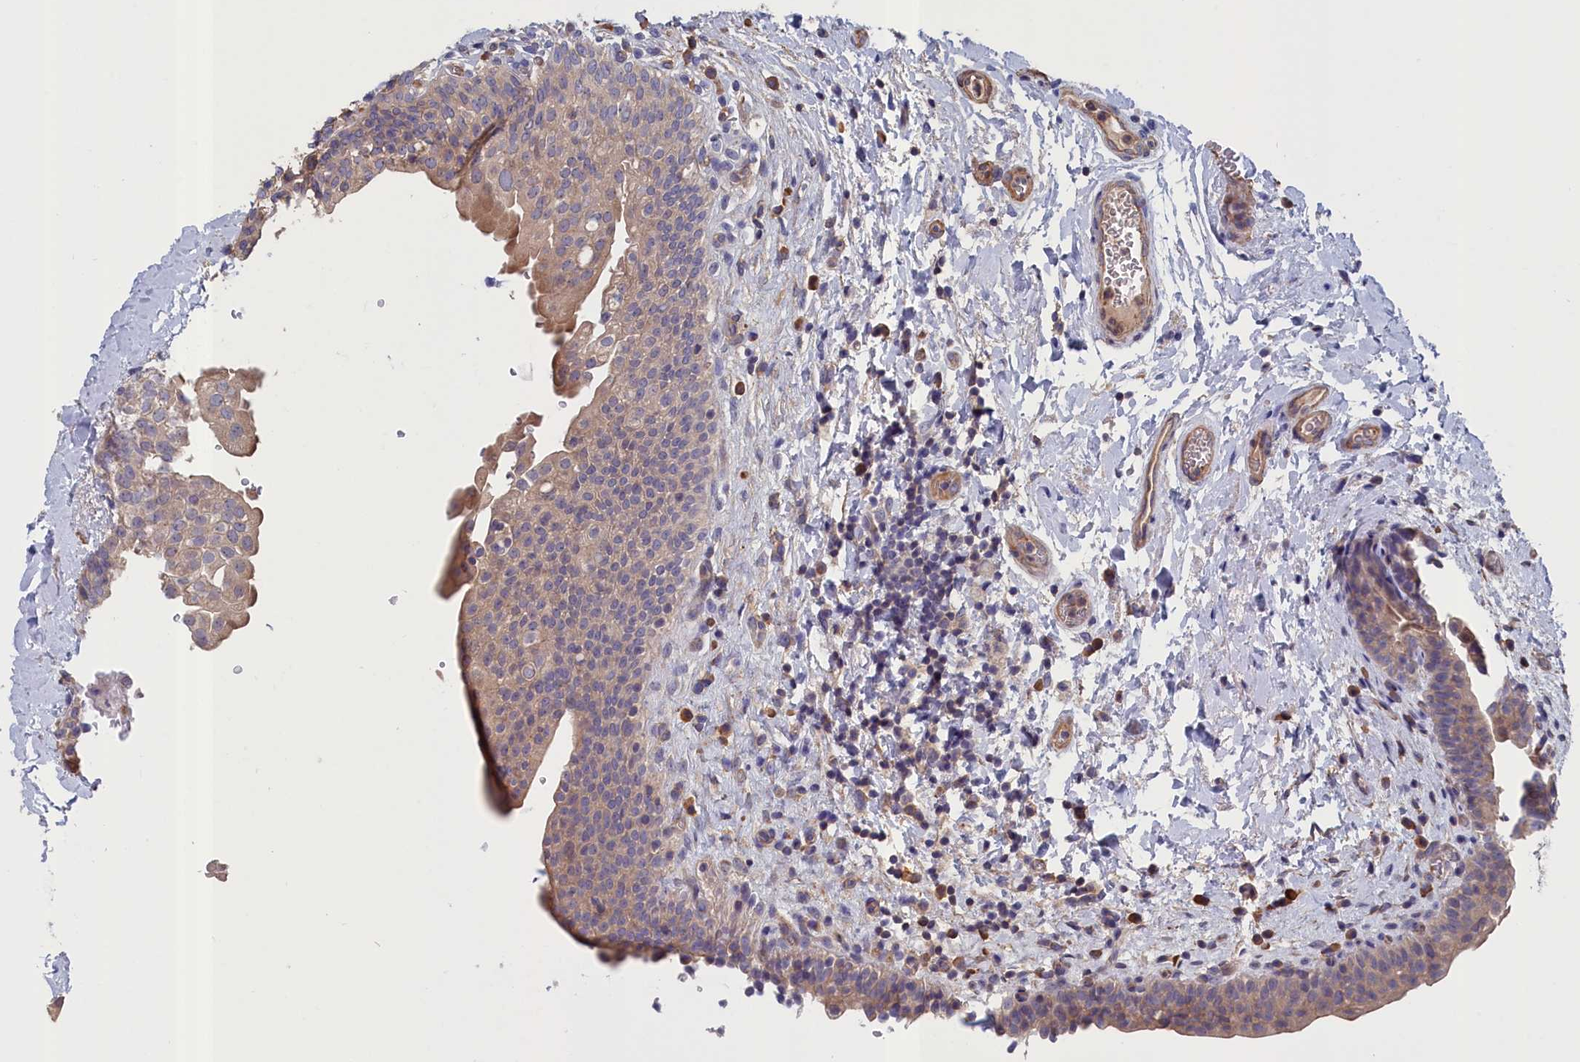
{"staining": {"intensity": "weak", "quantity": "<25%", "location": "cytoplasmic/membranous"}, "tissue": "urinary bladder", "cell_type": "Urothelial cells", "image_type": "normal", "snomed": [{"axis": "morphology", "description": "Normal tissue, NOS"}, {"axis": "topography", "description": "Urinary bladder"}], "caption": "High magnification brightfield microscopy of benign urinary bladder stained with DAB (3,3'-diaminobenzidine) (brown) and counterstained with hematoxylin (blue): urothelial cells show no significant staining. (Brightfield microscopy of DAB IHC at high magnification).", "gene": "ANKRD2", "patient": {"sex": "male", "age": 83}}